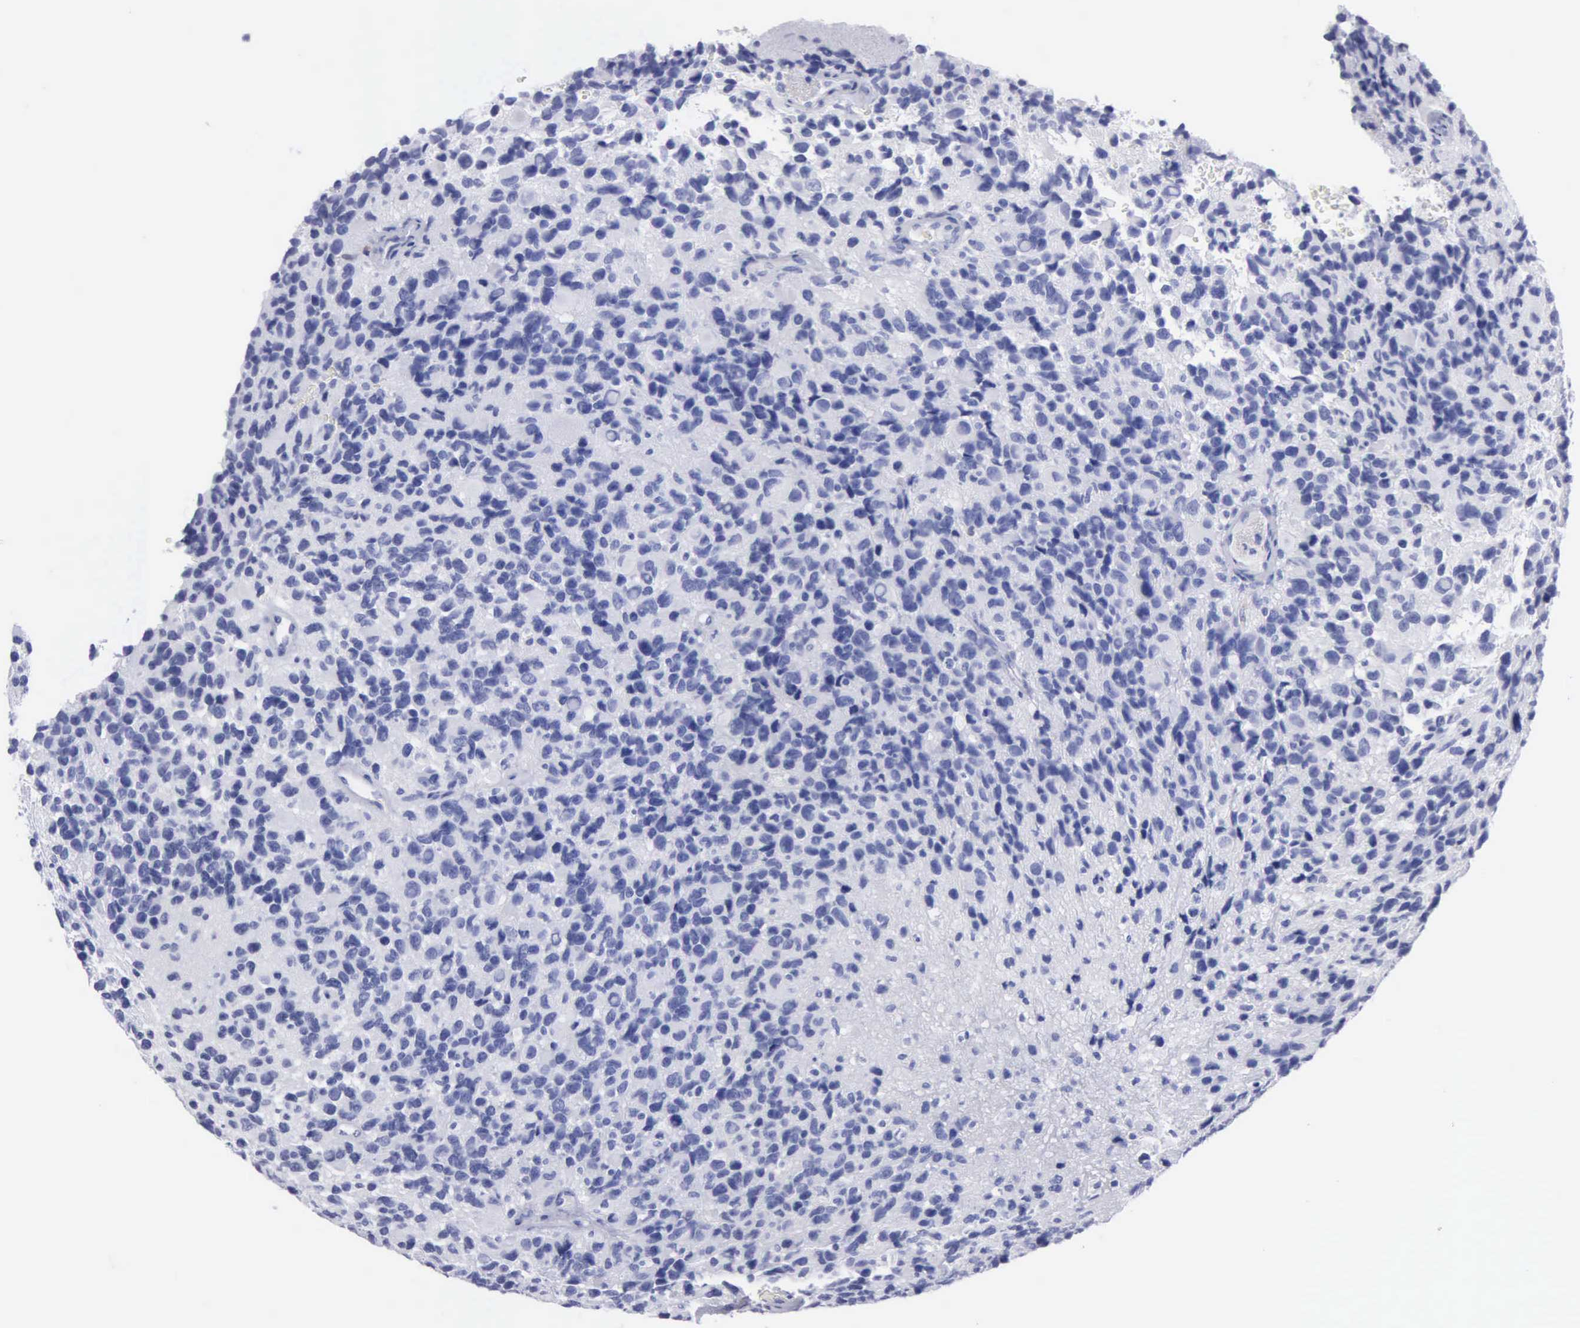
{"staining": {"intensity": "negative", "quantity": "none", "location": "none"}, "tissue": "glioma", "cell_type": "Tumor cells", "image_type": "cancer", "snomed": [{"axis": "morphology", "description": "Glioma, malignant, High grade"}, {"axis": "topography", "description": "Brain"}], "caption": "There is no significant positivity in tumor cells of glioma.", "gene": "CYP19A1", "patient": {"sex": "male", "age": 77}}